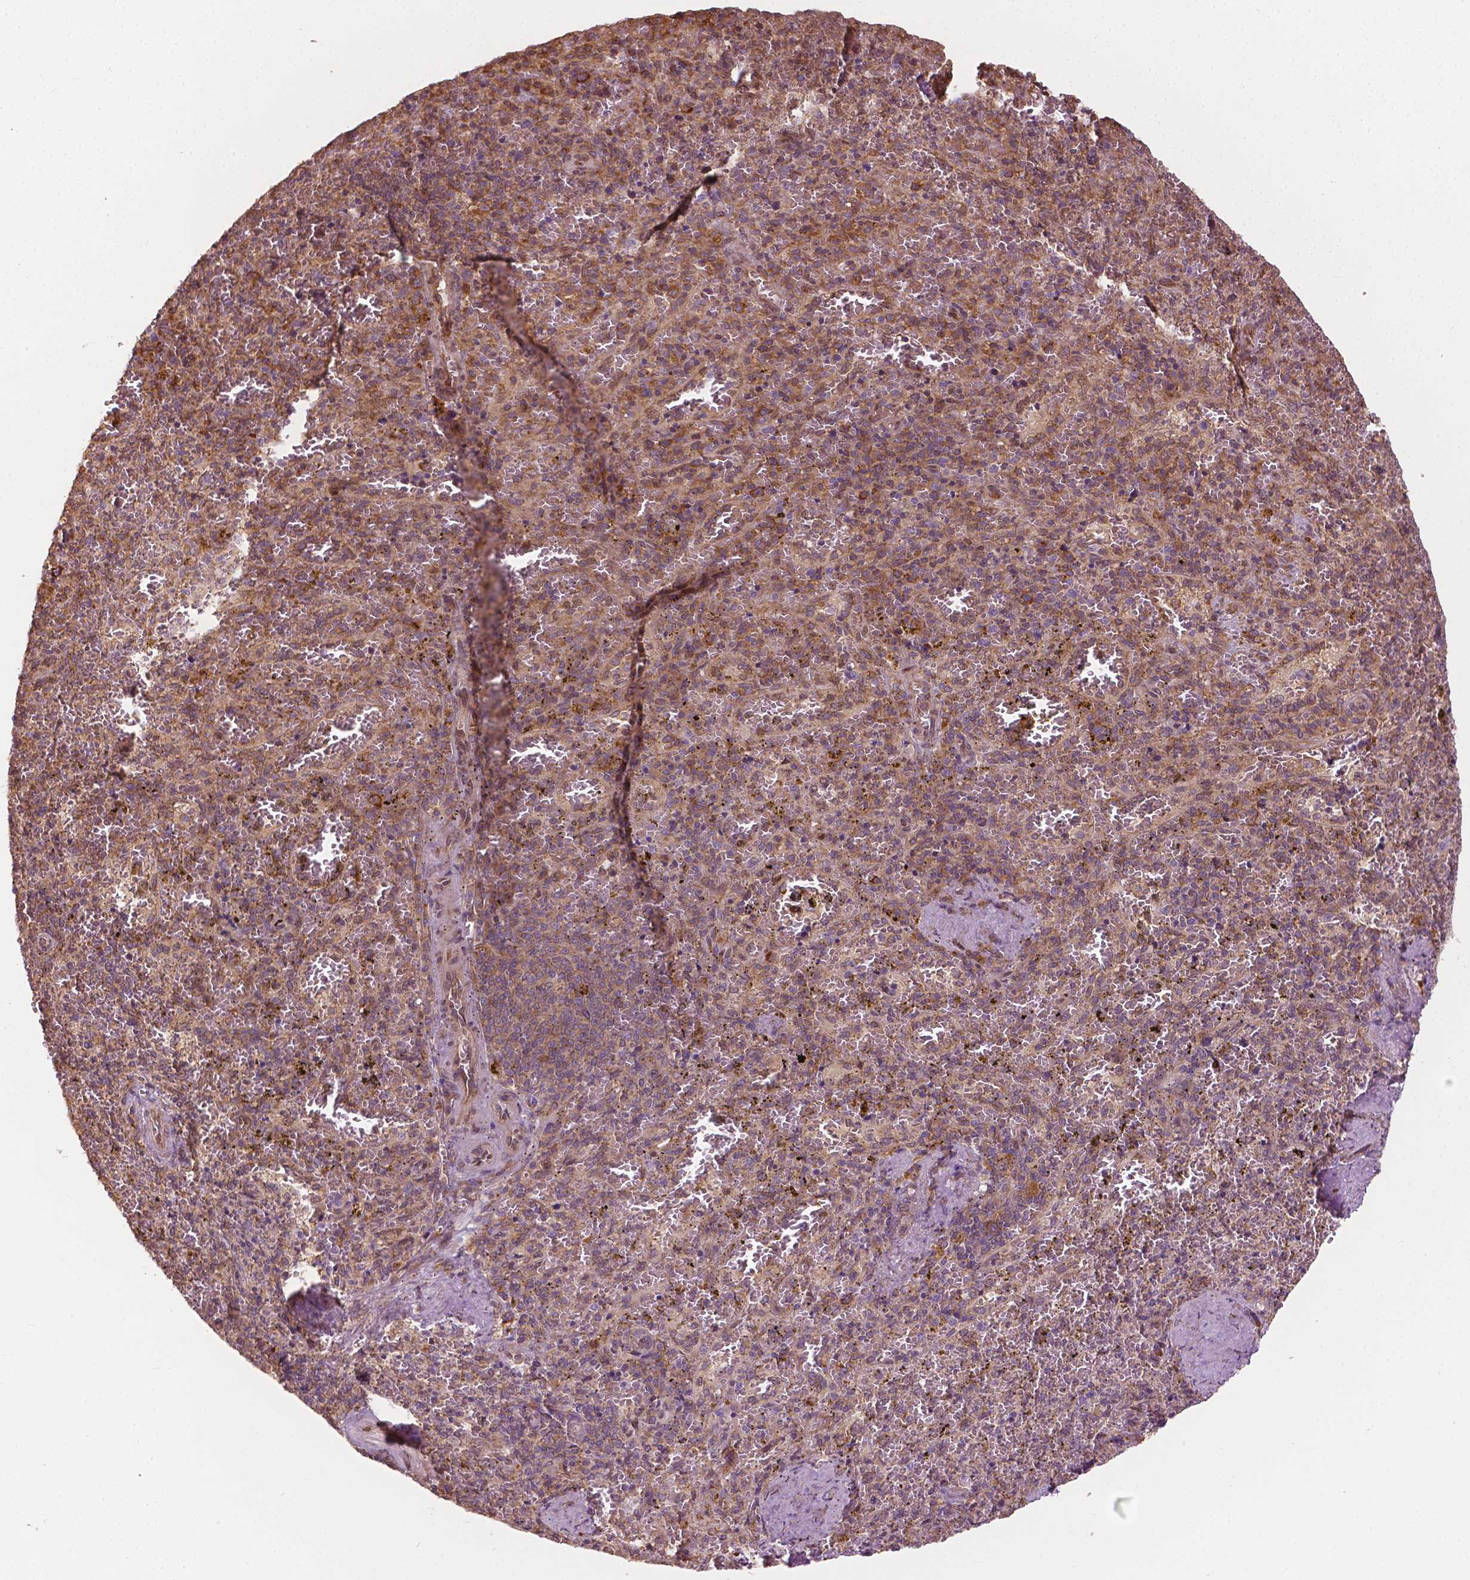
{"staining": {"intensity": "moderate", "quantity": "<25%", "location": "cytoplasmic/membranous"}, "tissue": "spleen", "cell_type": "Cells in red pulp", "image_type": "normal", "snomed": [{"axis": "morphology", "description": "Normal tissue, NOS"}, {"axis": "topography", "description": "Spleen"}], "caption": "A brown stain shows moderate cytoplasmic/membranous expression of a protein in cells in red pulp of normal spleen.", "gene": "G3BP1", "patient": {"sex": "female", "age": 50}}